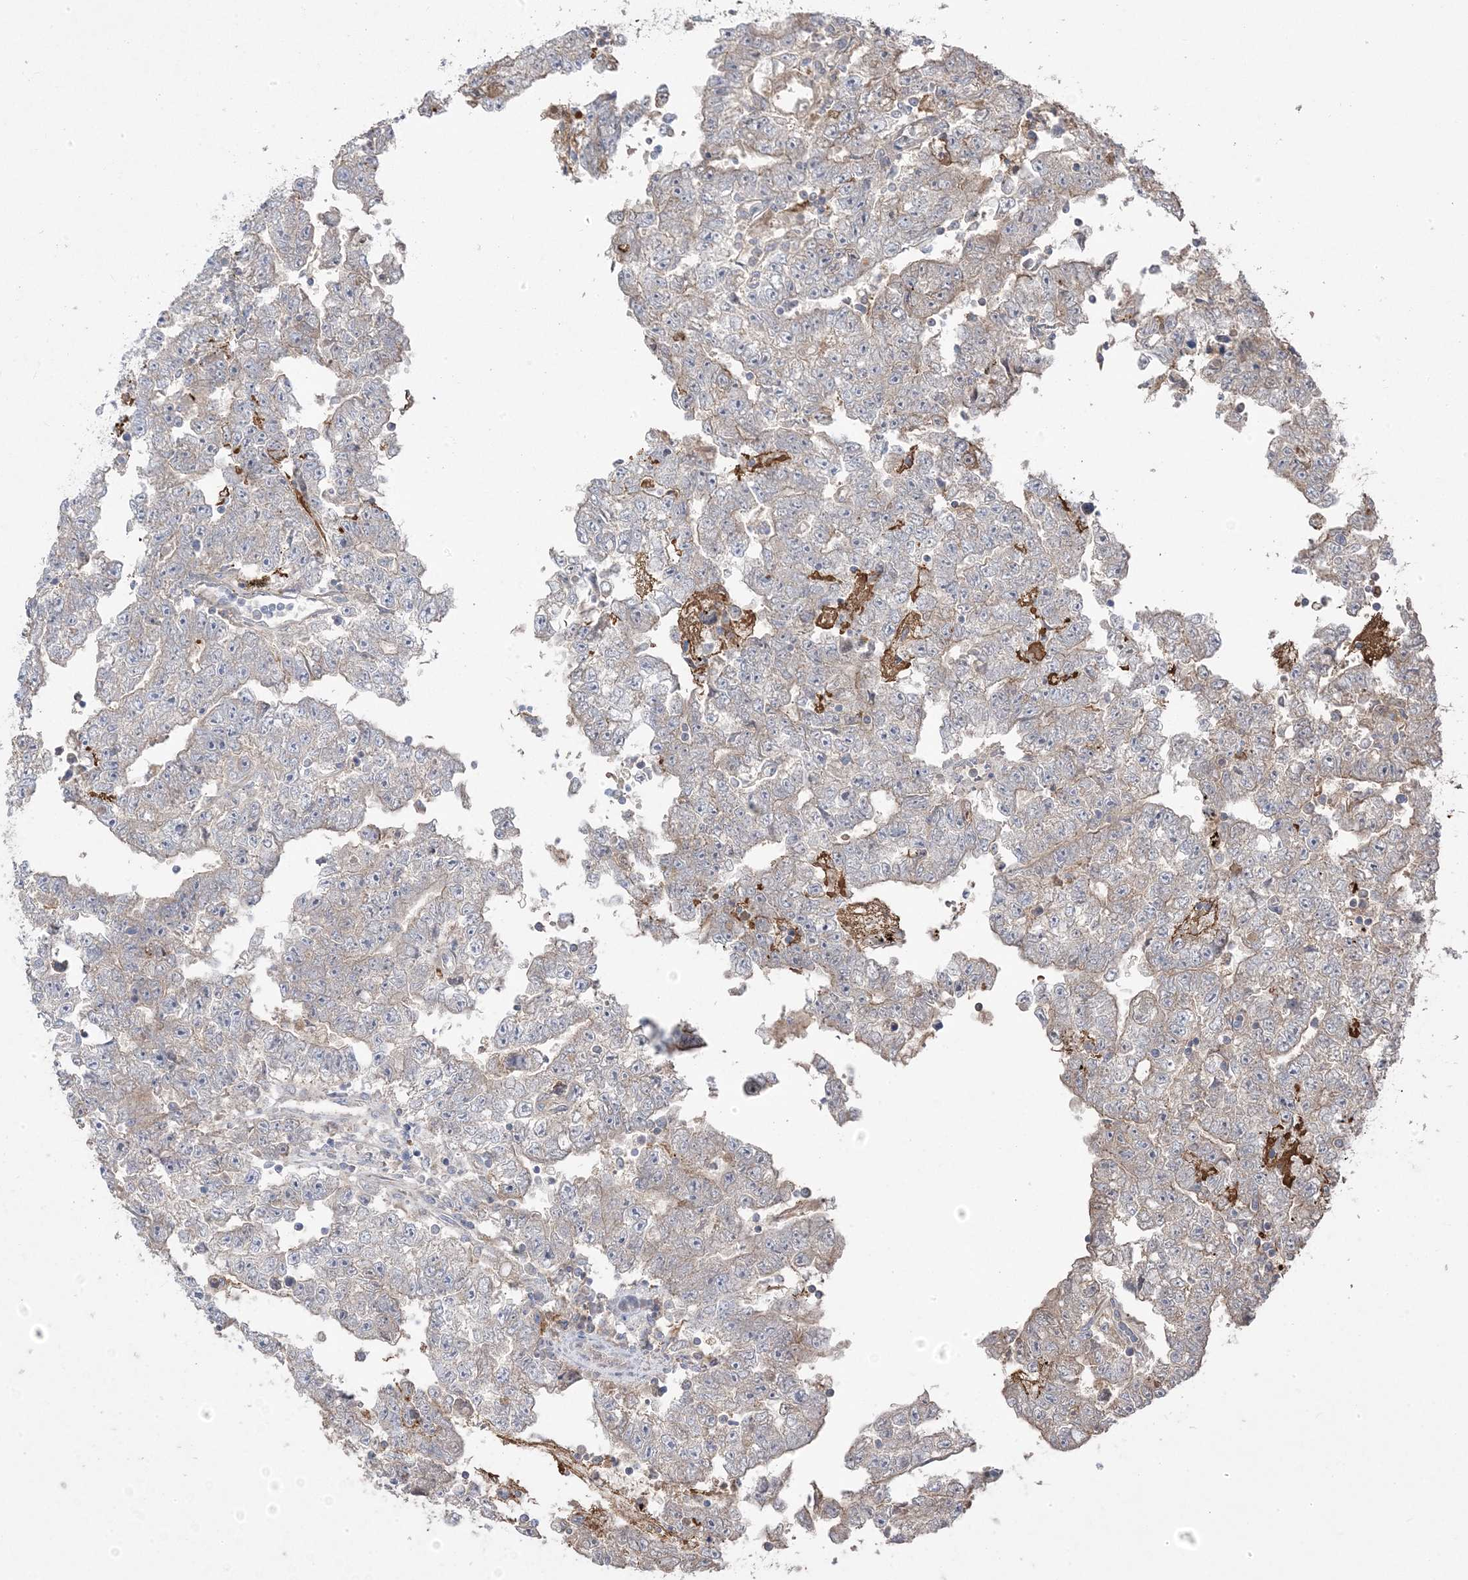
{"staining": {"intensity": "weak", "quantity": "<25%", "location": "cytoplasmic/membranous"}, "tissue": "testis cancer", "cell_type": "Tumor cells", "image_type": "cancer", "snomed": [{"axis": "morphology", "description": "Carcinoma, Embryonal, NOS"}, {"axis": "topography", "description": "Testis"}], "caption": "This is an immunohistochemistry histopathology image of testis embryonal carcinoma. There is no expression in tumor cells.", "gene": "PPOX", "patient": {"sex": "male", "age": 25}}